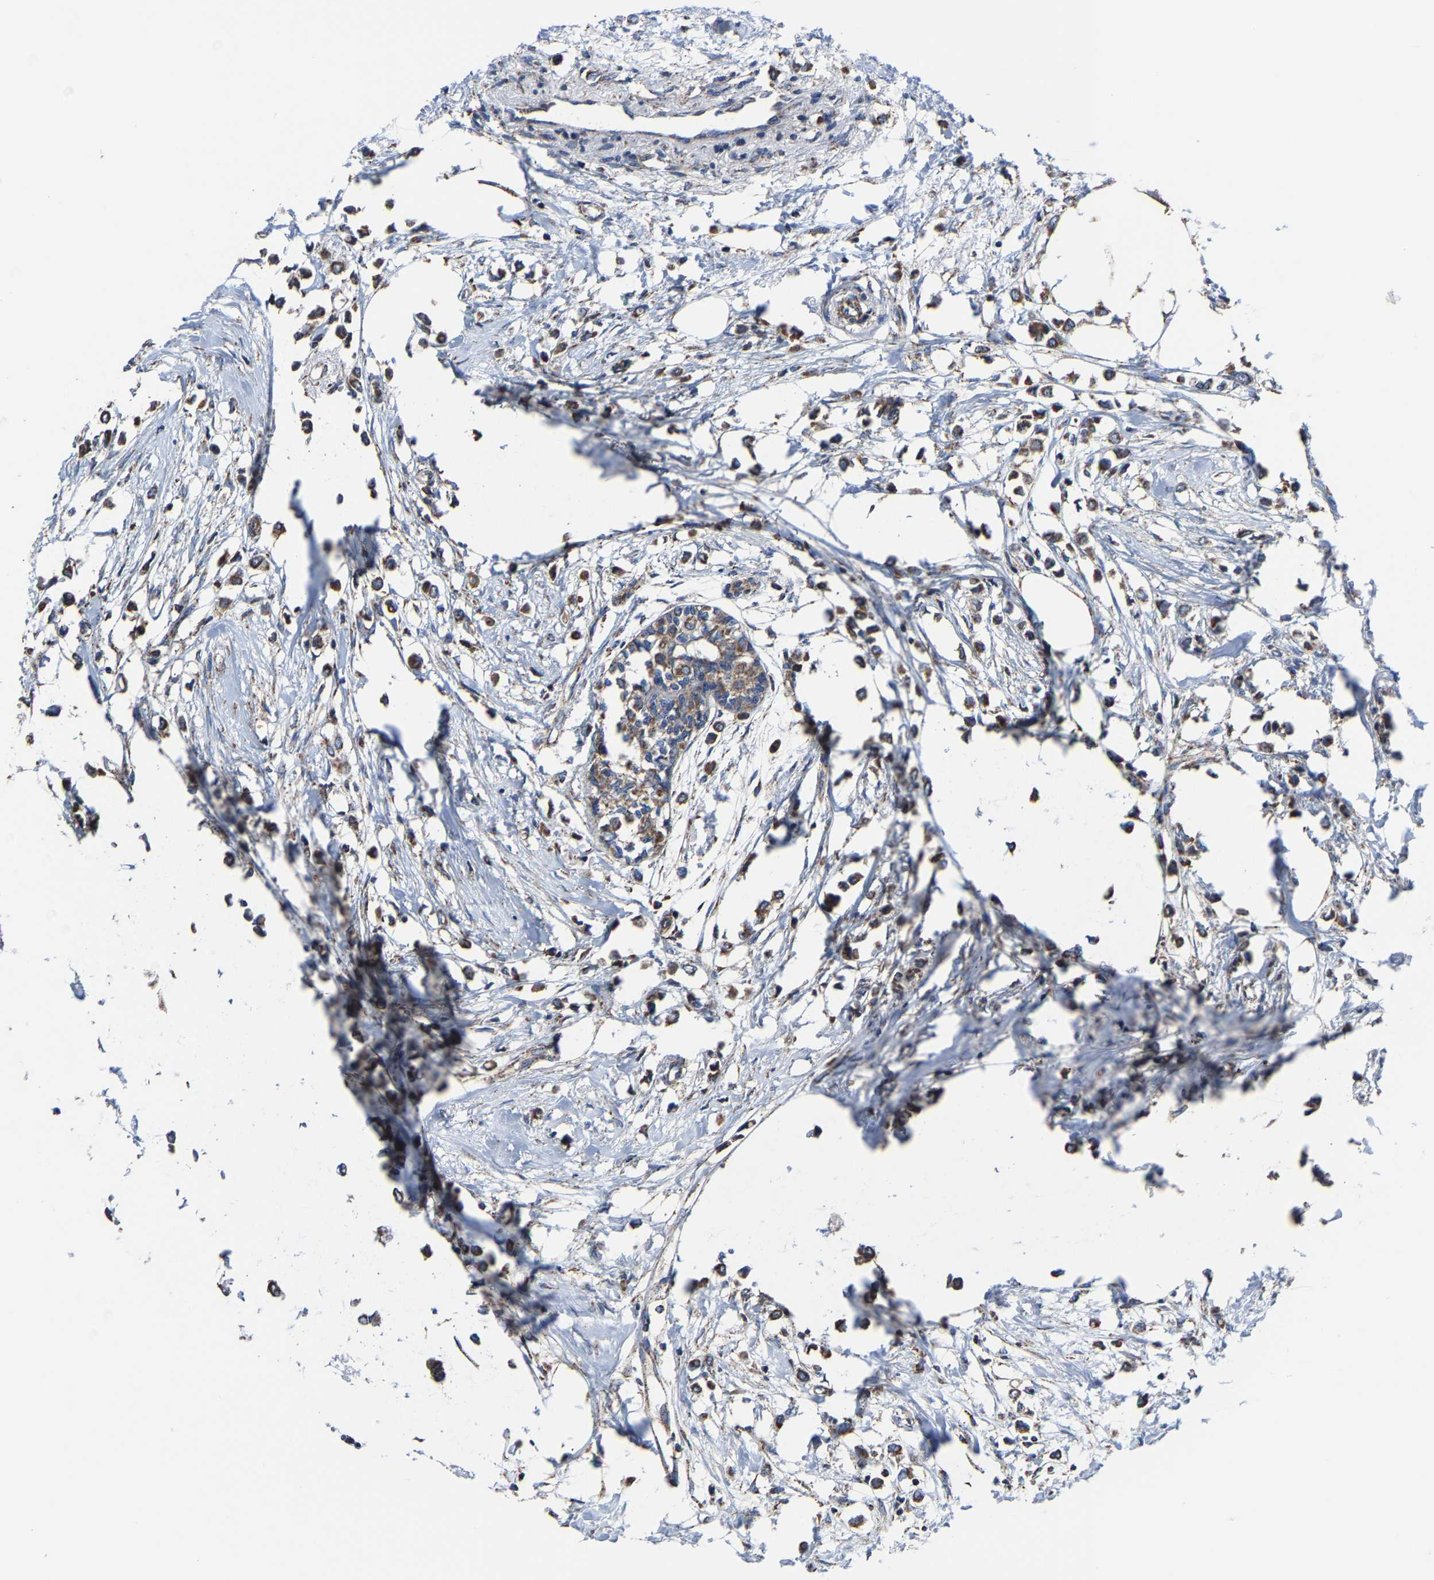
{"staining": {"intensity": "moderate", "quantity": ">75%", "location": "cytoplasmic/membranous"}, "tissue": "breast cancer", "cell_type": "Tumor cells", "image_type": "cancer", "snomed": [{"axis": "morphology", "description": "Lobular carcinoma"}, {"axis": "topography", "description": "Breast"}], "caption": "Immunohistochemical staining of breast cancer reveals medium levels of moderate cytoplasmic/membranous expression in approximately >75% of tumor cells. (brown staining indicates protein expression, while blue staining denotes nuclei).", "gene": "ZCCHC7", "patient": {"sex": "female", "age": 51}}